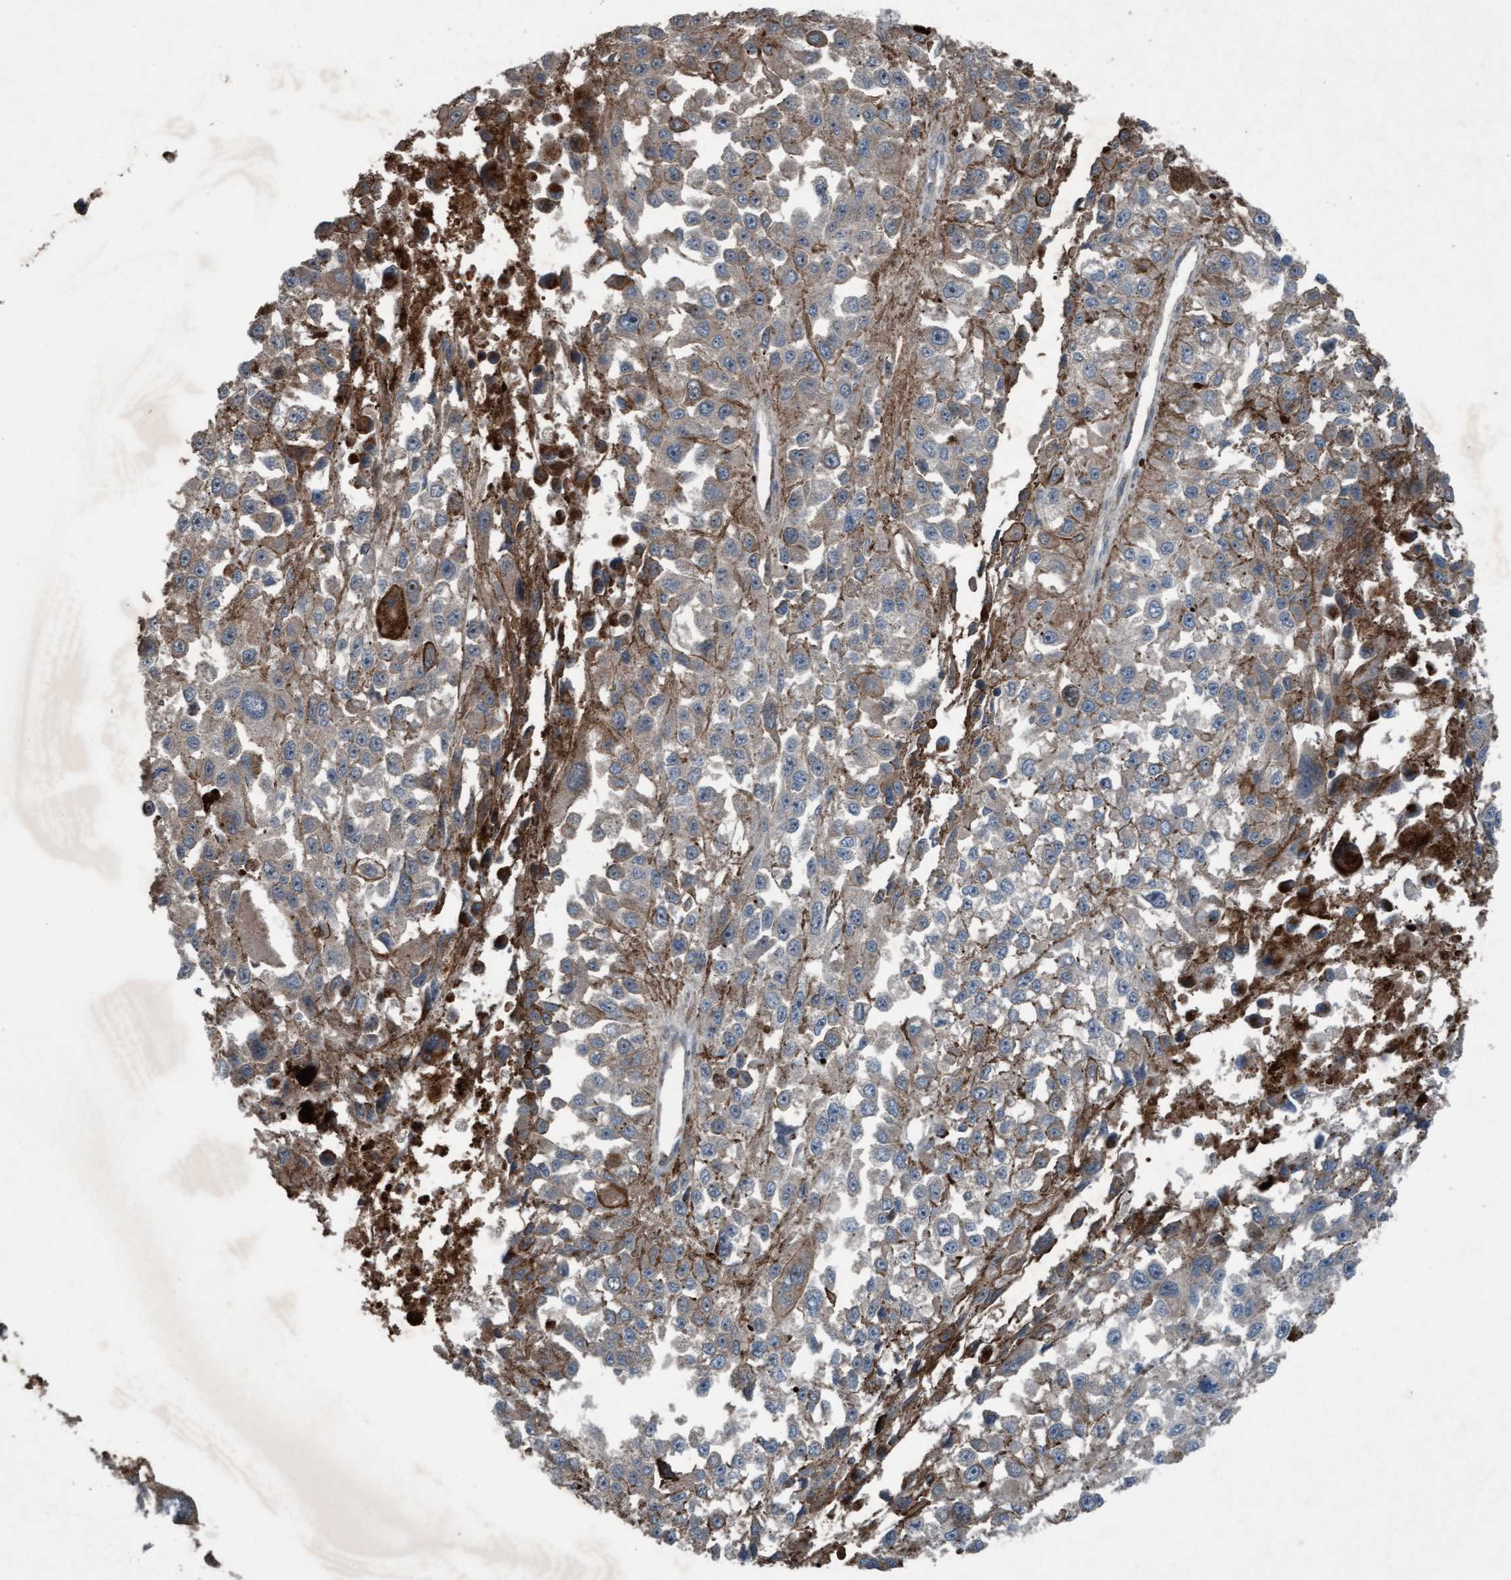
{"staining": {"intensity": "weak", "quantity": "<25%", "location": "cytoplasmic/membranous"}, "tissue": "melanoma", "cell_type": "Tumor cells", "image_type": "cancer", "snomed": [{"axis": "morphology", "description": "Malignant melanoma, Metastatic site"}, {"axis": "topography", "description": "Lymph node"}], "caption": "This is an IHC photomicrograph of human melanoma. There is no positivity in tumor cells.", "gene": "PLXNB2", "patient": {"sex": "male", "age": 59}}